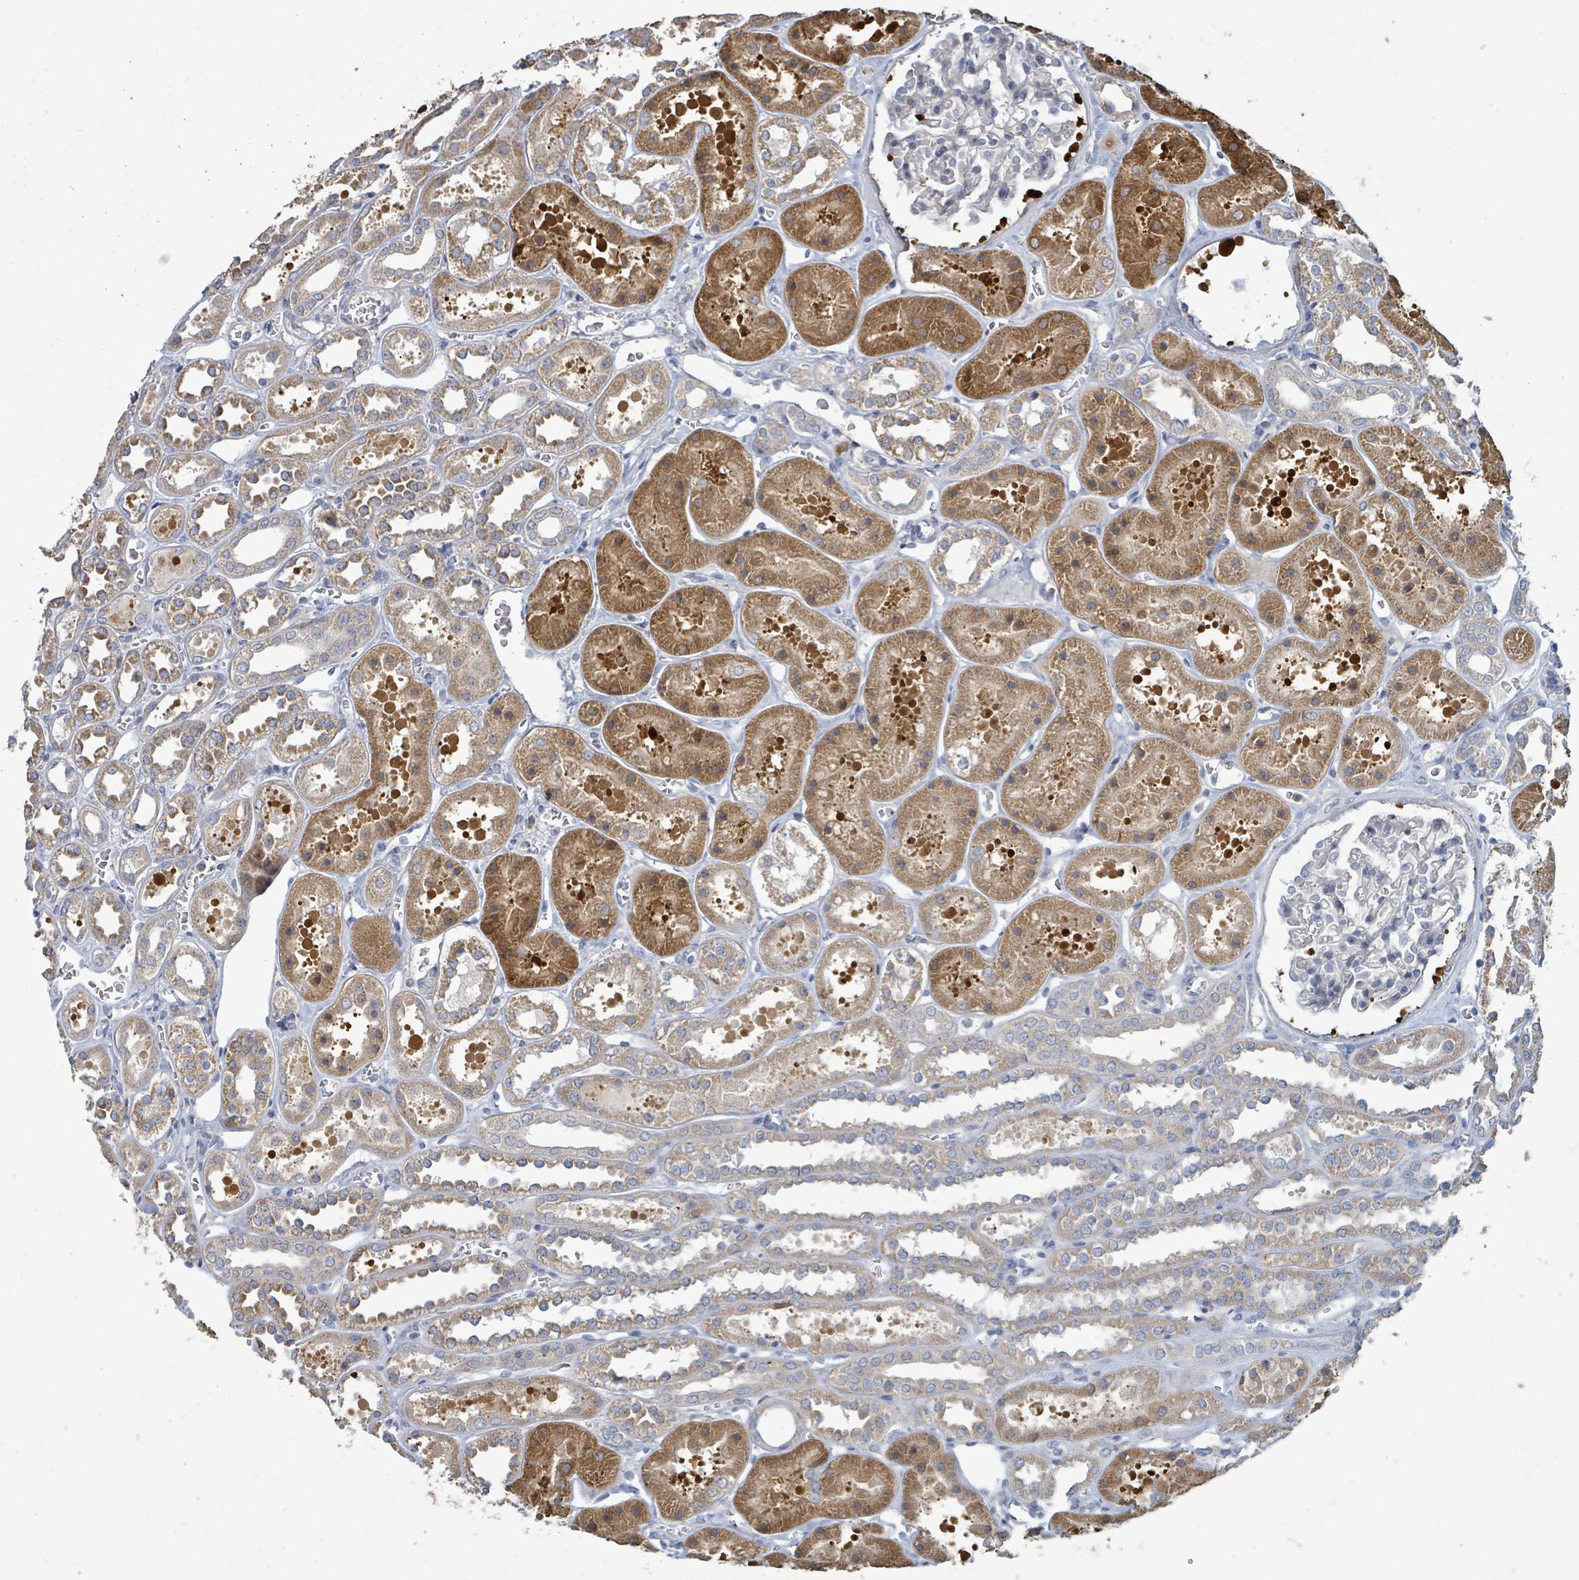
{"staining": {"intensity": "negative", "quantity": "none", "location": "none"}, "tissue": "kidney", "cell_type": "Cells in glomeruli", "image_type": "normal", "snomed": [{"axis": "morphology", "description": "Normal tissue, NOS"}, {"axis": "topography", "description": "Kidney"}], "caption": "Immunohistochemistry (IHC) micrograph of unremarkable kidney: human kidney stained with DAB demonstrates no significant protein staining in cells in glomeruli.", "gene": "RPL32", "patient": {"sex": "female", "age": 41}}